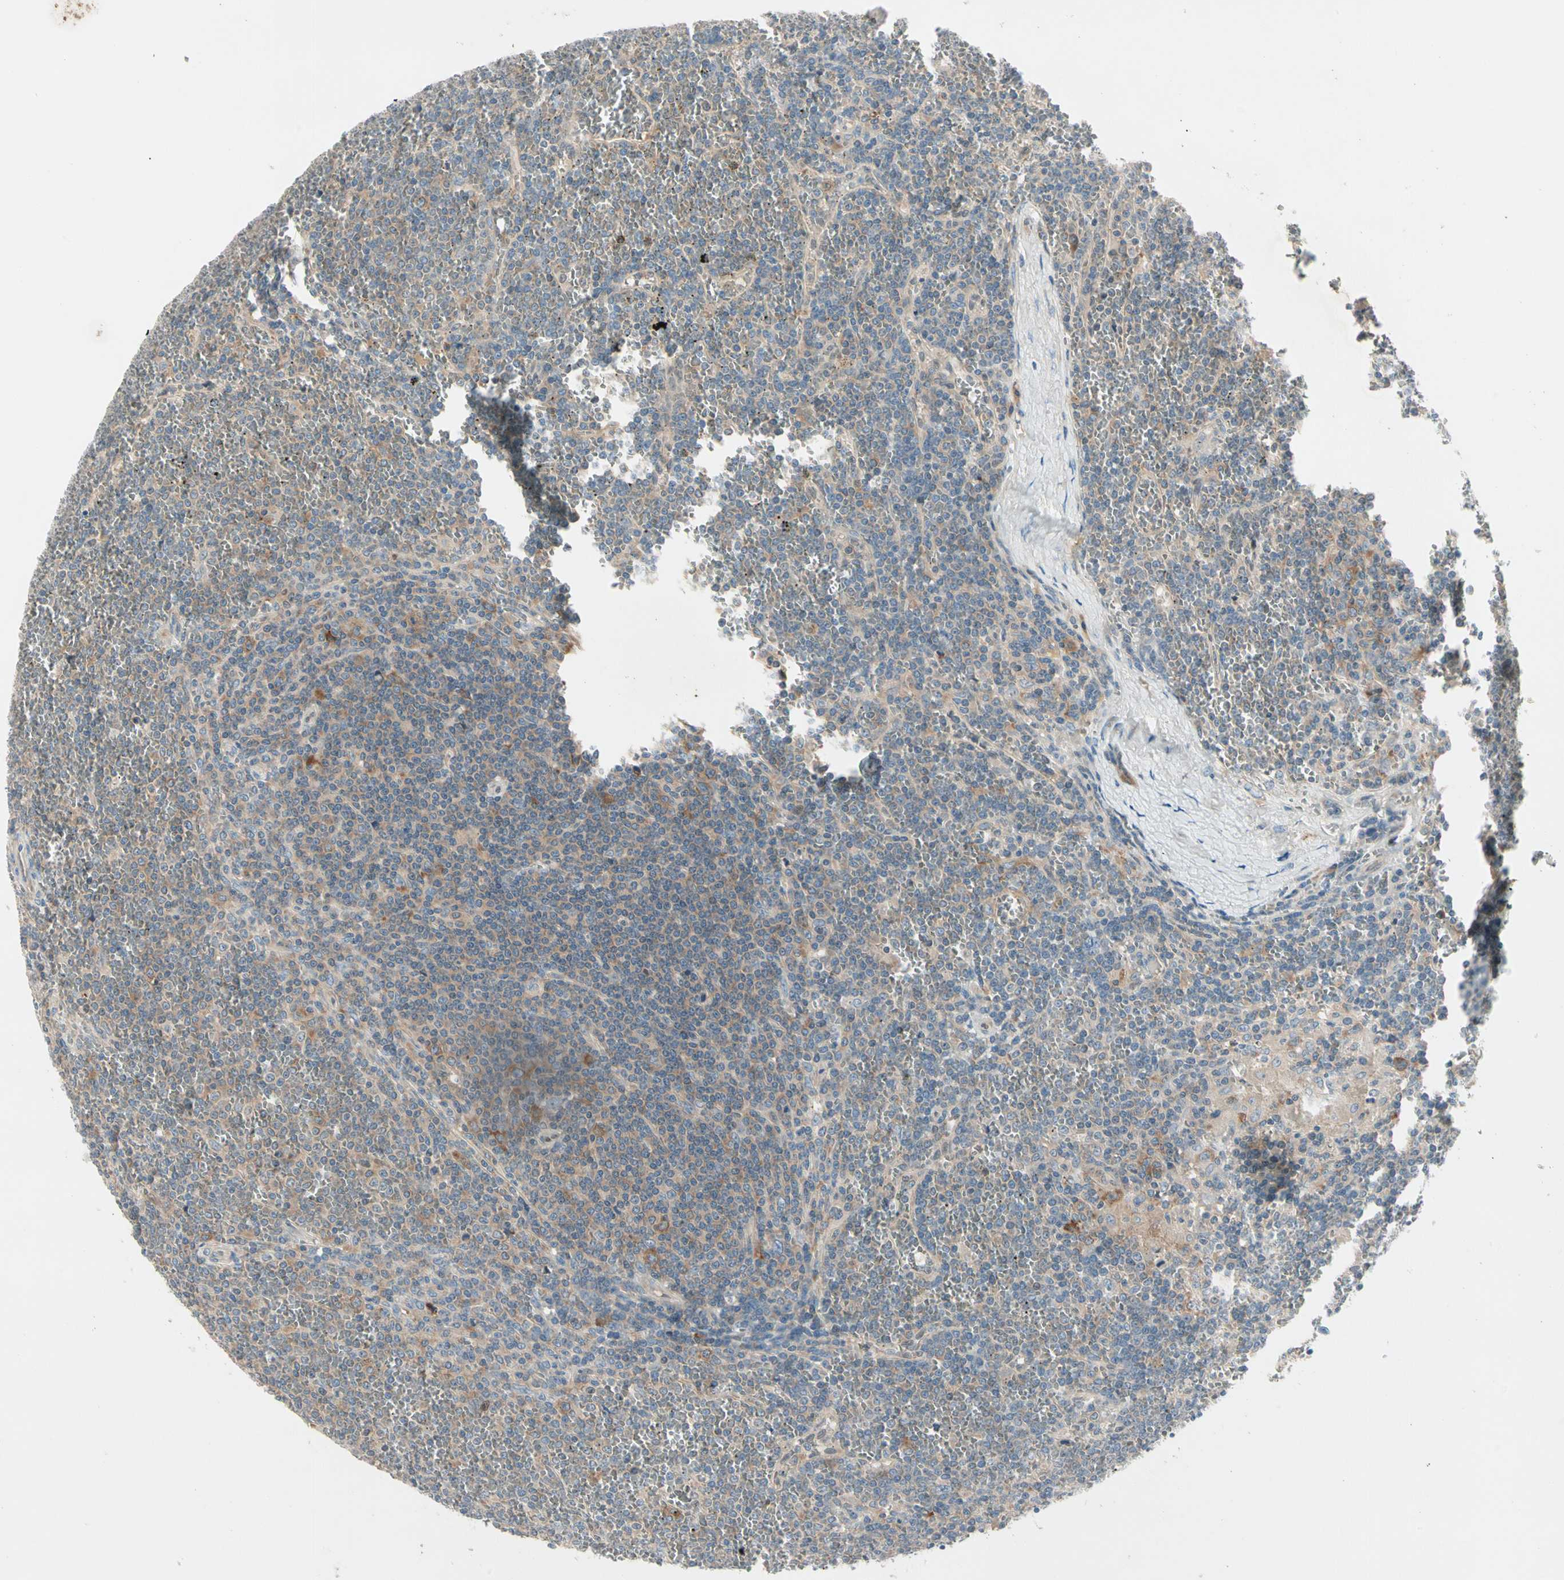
{"staining": {"intensity": "weak", "quantity": "25%-75%", "location": "cytoplasmic/membranous"}, "tissue": "lymphoma", "cell_type": "Tumor cells", "image_type": "cancer", "snomed": [{"axis": "morphology", "description": "Malignant lymphoma, non-Hodgkin's type, Low grade"}, {"axis": "topography", "description": "Spleen"}], "caption": "DAB immunohistochemical staining of lymphoma exhibits weak cytoplasmic/membranous protein expression in approximately 25%-75% of tumor cells.", "gene": "IL1R1", "patient": {"sex": "female", "age": 19}}